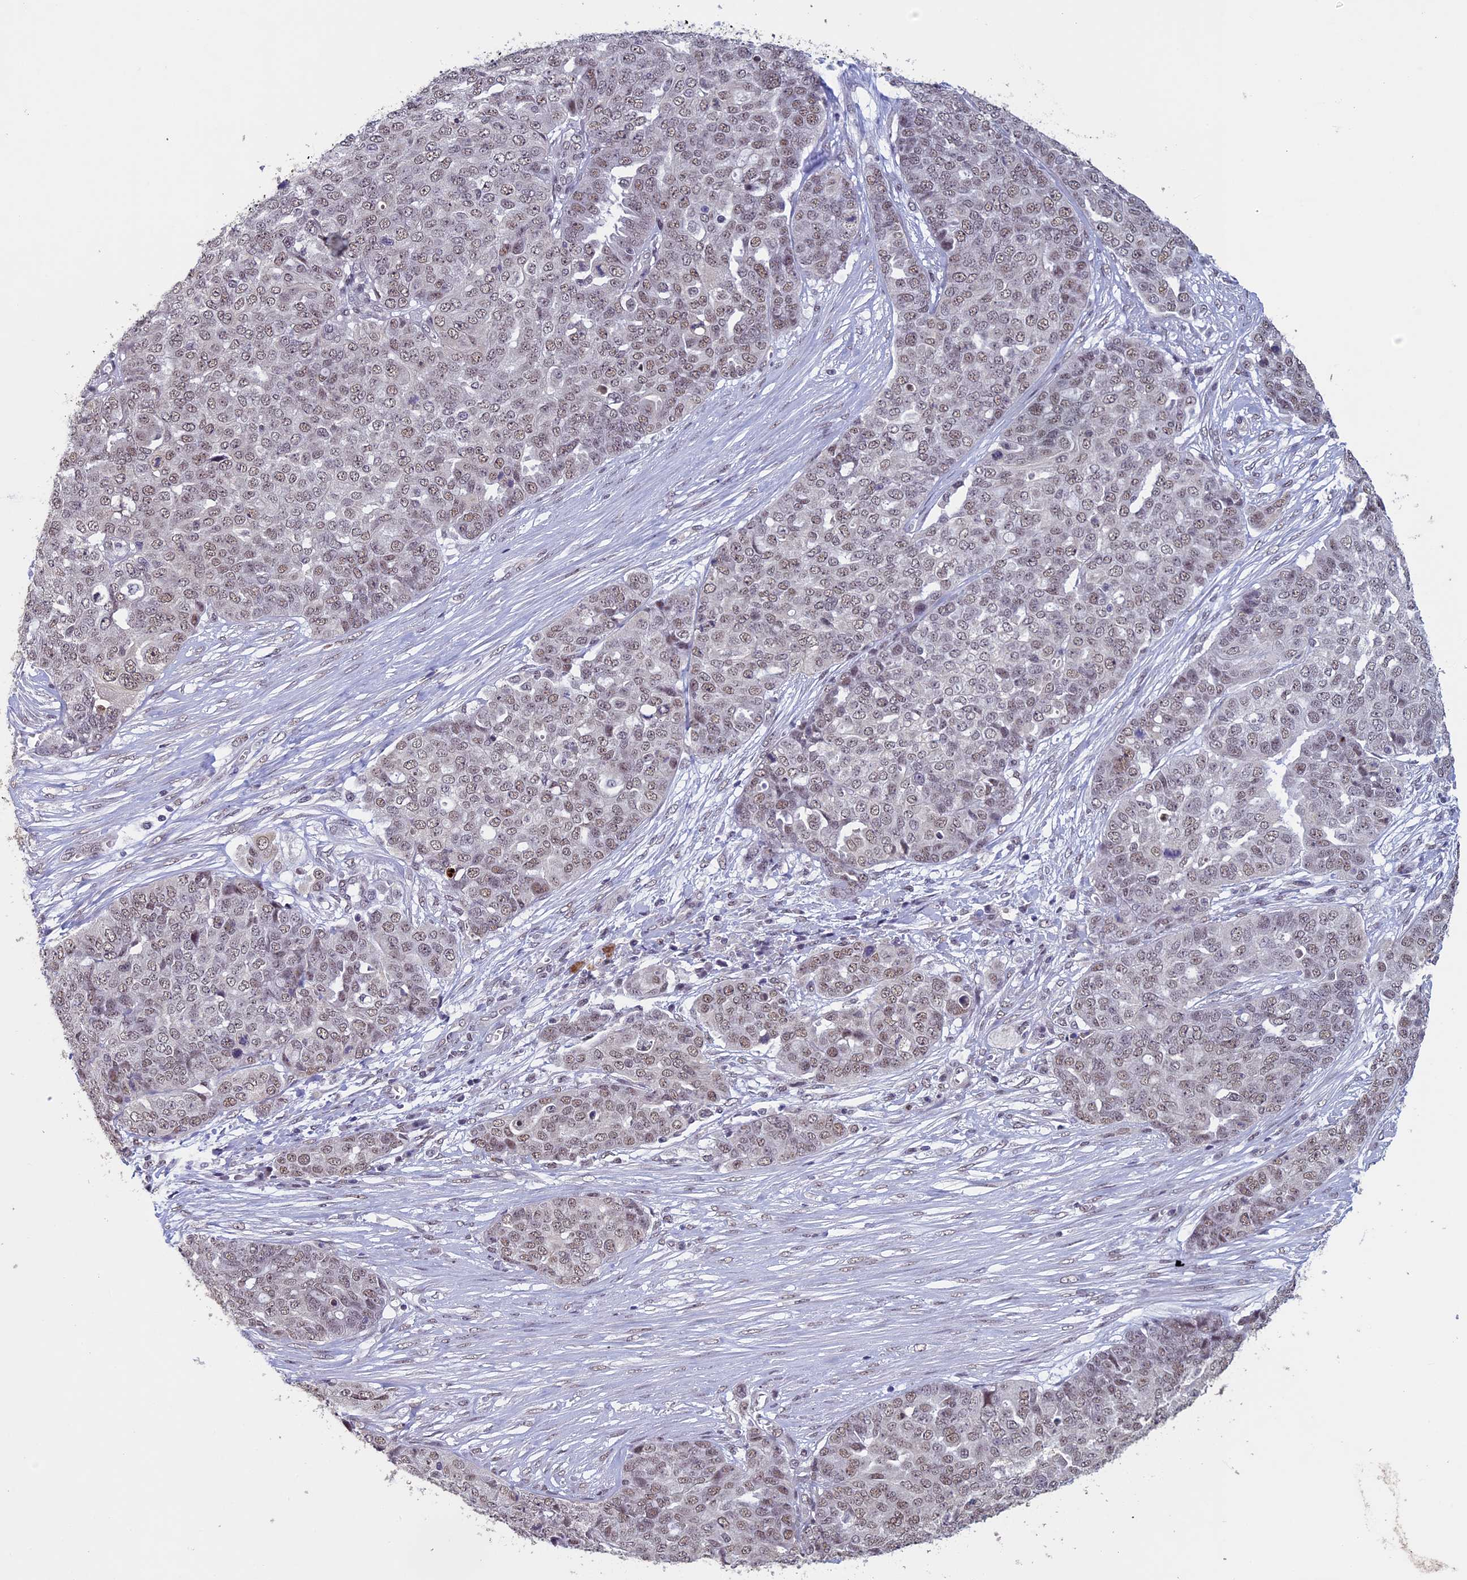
{"staining": {"intensity": "weak", "quantity": ">75%", "location": "nuclear"}, "tissue": "ovarian cancer", "cell_type": "Tumor cells", "image_type": "cancer", "snomed": [{"axis": "morphology", "description": "Cystadenocarcinoma, serous, NOS"}, {"axis": "topography", "description": "Soft tissue"}, {"axis": "topography", "description": "Ovary"}], "caption": "Ovarian cancer (serous cystadenocarcinoma) stained with a brown dye displays weak nuclear positive expression in about >75% of tumor cells.", "gene": "RNF40", "patient": {"sex": "female", "age": 57}}